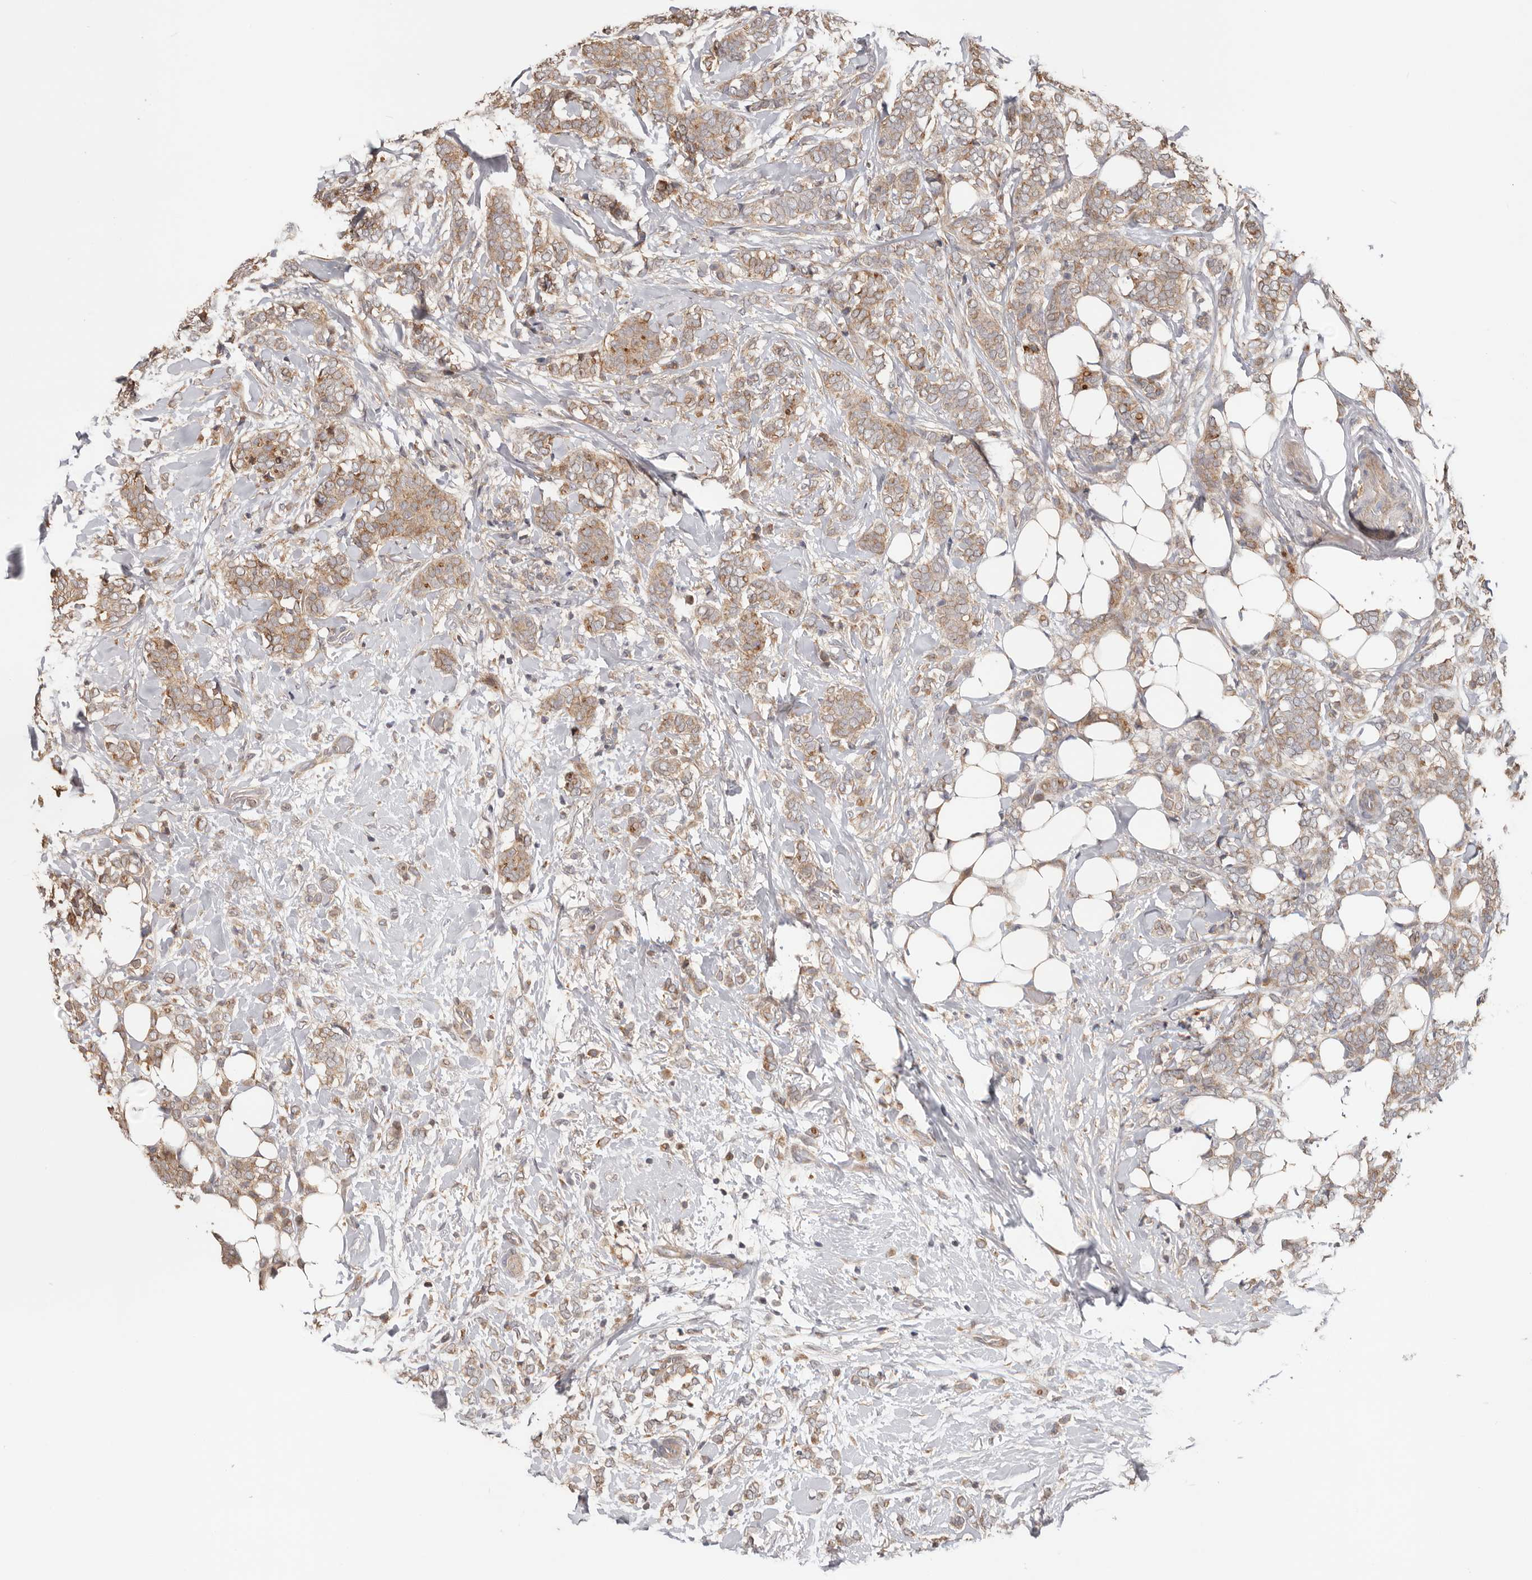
{"staining": {"intensity": "moderate", "quantity": ">75%", "location": "cytoplasmic/membranous"}, "tissue": "breast cancer", "cell_type": "Tumor cells", "image_type": "cancer", "snomed": [{"axis": "morphology", "description": "Lobular carcinoma"}, {"axis": "topography", "description": "Breast"}], "caption": "Breast lobular carcinoma tissue reveals moderate cytoplasmic/membranous positivity in about >75% of tumor cells, visualized by immunohistochemistry. The staining was performed using DAB (3,3'-diaminobenzidine) to visualize the protein expression in brown, while the nuclei were stained in blue with hematoxylin (Magnification: 20x).", "gene": "LRP6", "patient": {"sex": "female", "age": 50}}